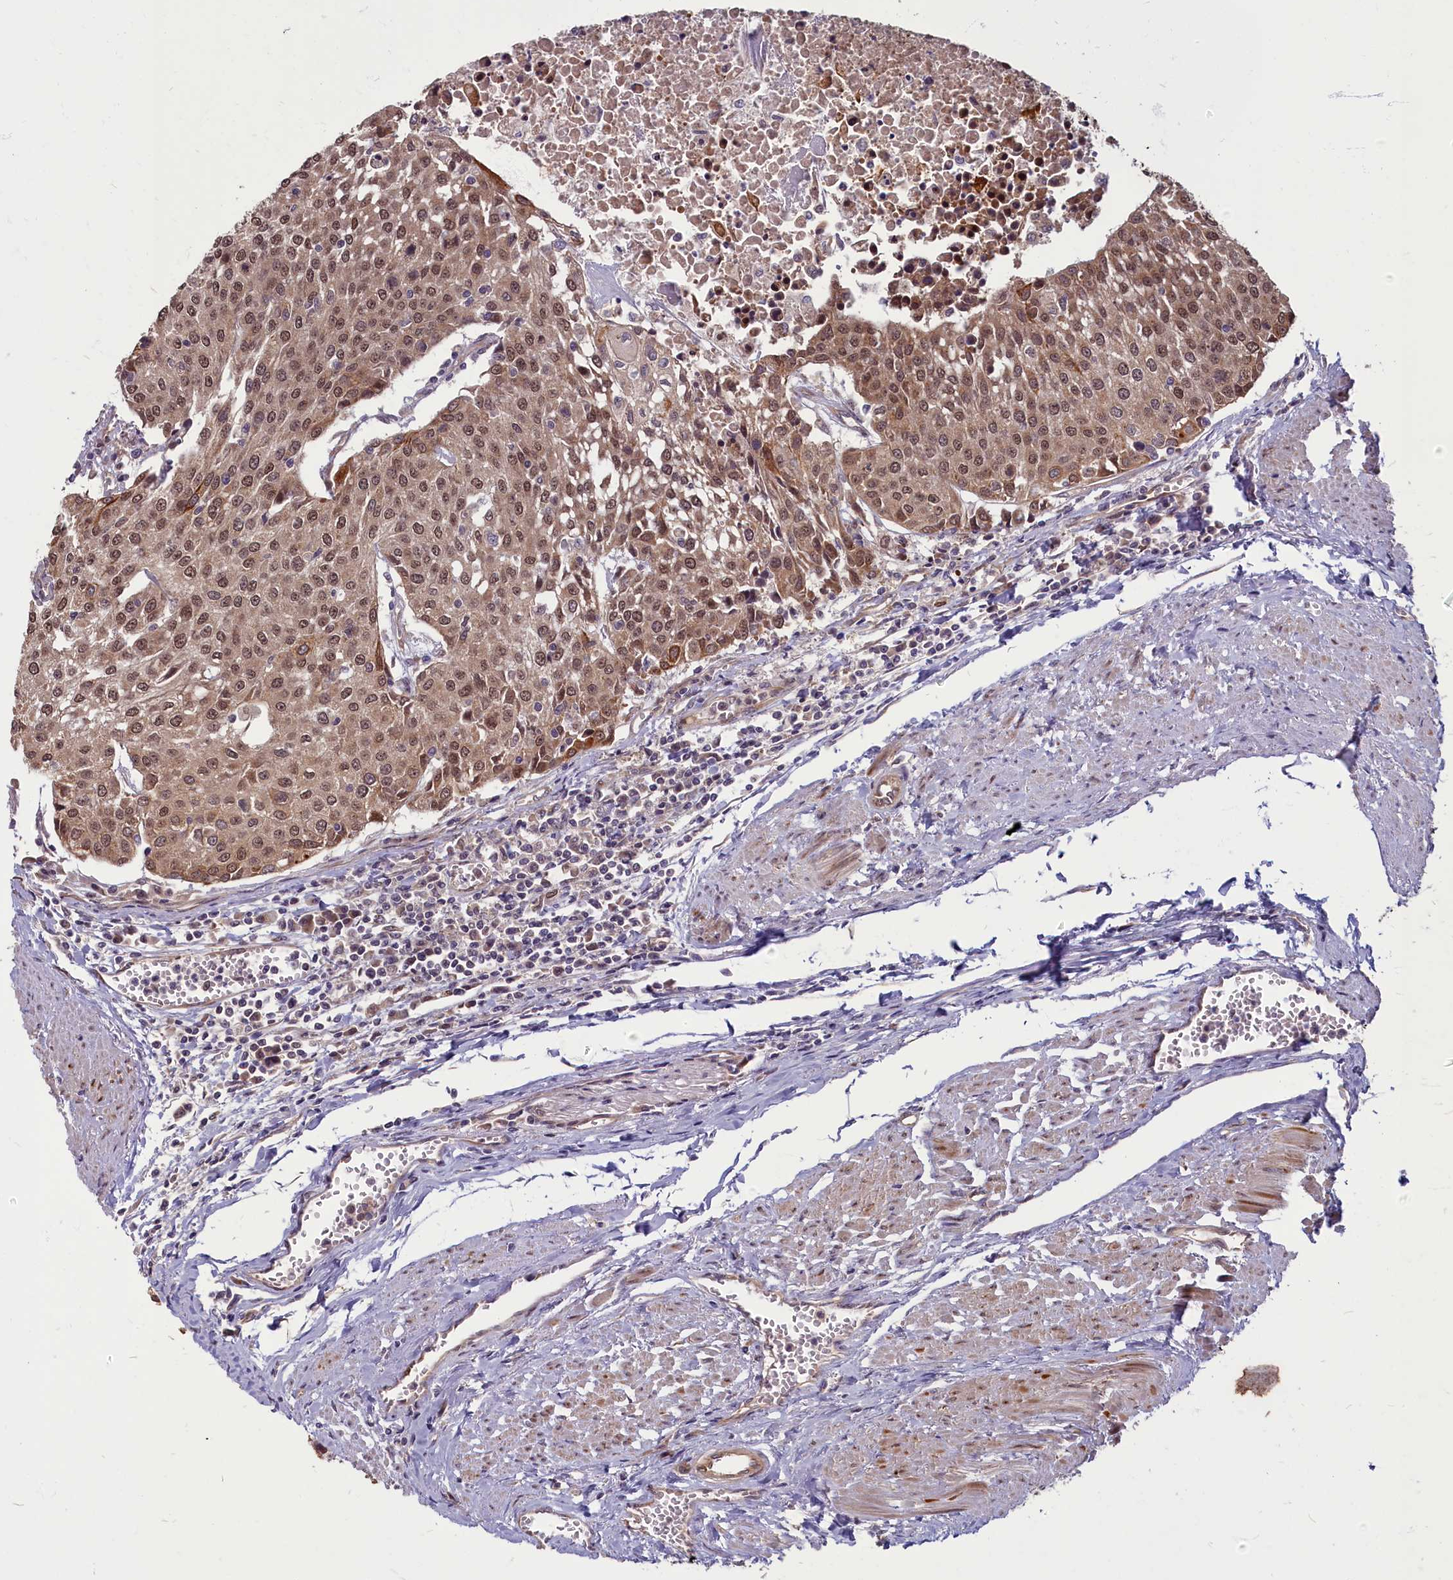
{"staining": {"intensity": "moderate", "quantity": ">75%", "location": "cytoplasmic/membranous,nuclear"}, "tissue": "urothelial cancer", "cell_type": "Tumor cells", "image_type": "cancer", "snomed": [{"axis": "morphology", "description": "Urothelial carcinoma, High grade"}, {"axis": "topography", "description": "Urinary bladder"}], "caption": "Human urothelial cancer stained with a brown dye shows moderate cytoplasmic/membranous and nuclear positive expression in about >75% of tumor cells.", "gene": "MYCBP", "patient": {"sex": "female", "age": 85}}